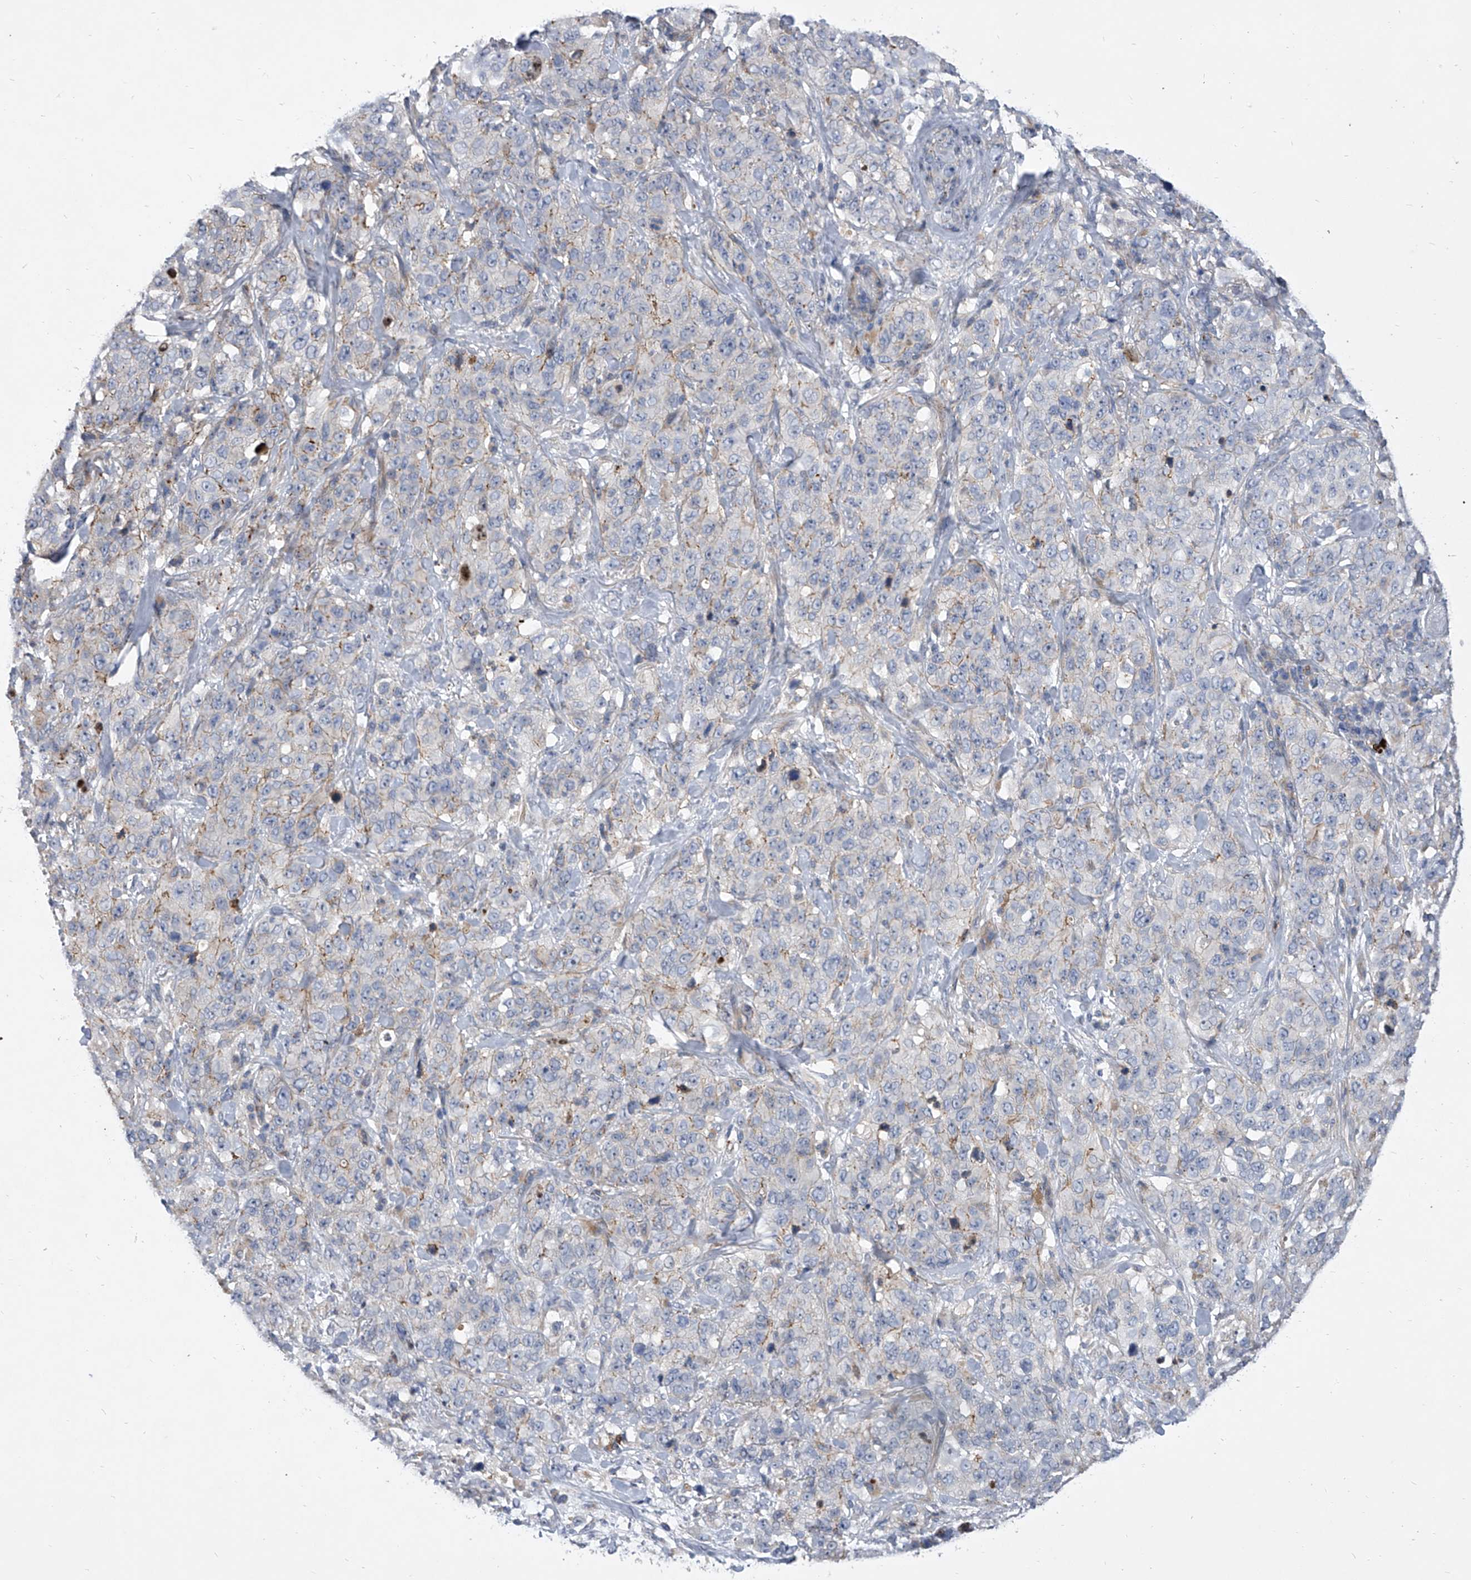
{"staining": {"intensity": "weak", "quantity": "<25%", "location": "cytoplasmic/membranous"}, "tissue": "stomach cancer", "cell_type": "Tumor cells", "image_type": "cancer", "snomed": [{"axis": "morphology", "description": "Adenocarcinoma, NOS"}, {"axis": "topography", "description": "Stomach"}], "caption": "The histopathology image exhibits no staining of tumor cells in stomach cancer.", "gene": "MINDY4", "patient": {"sex": "male", "age": 48}}